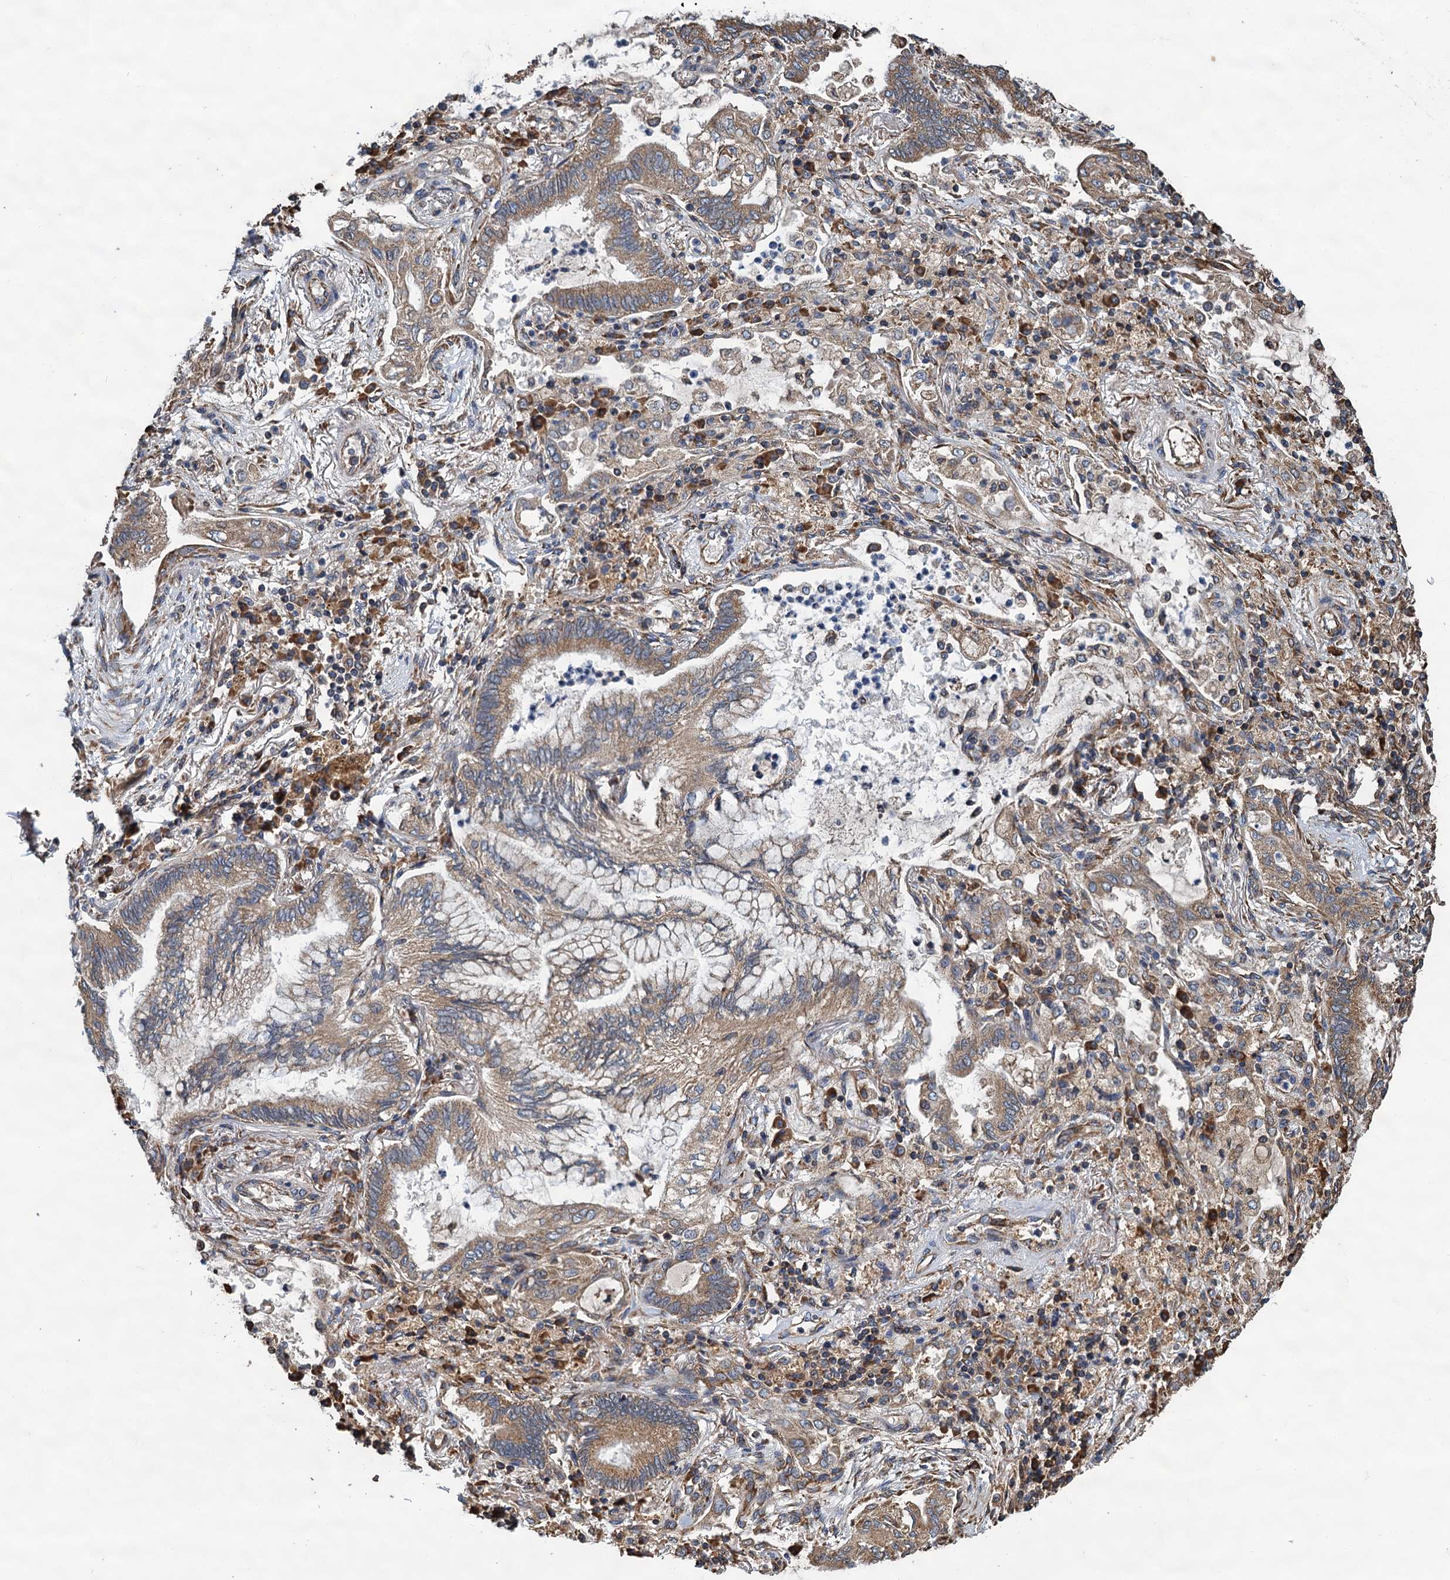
{"staining": {"intensity": "moderate", "quantity": ">75%", "location": "cytoplasmic/membranous"}, "tissue": "lung cancer", "cell_type": "Tumor cells", "image_type": "cancer", "snomed": [{"axis": "morphology", "description": "Adenocarcinoma, NOS"}, {"axis": "topography", "description": "Lung"}], "caption": "Immunohistochemical staining of lung adenocarcinoma demonstrates moderate cytoplasmic/membranous protein staining in about >75% of tumor cells.", "gene": "LINS1", "patient": {"sex": "female", "age": 70}}